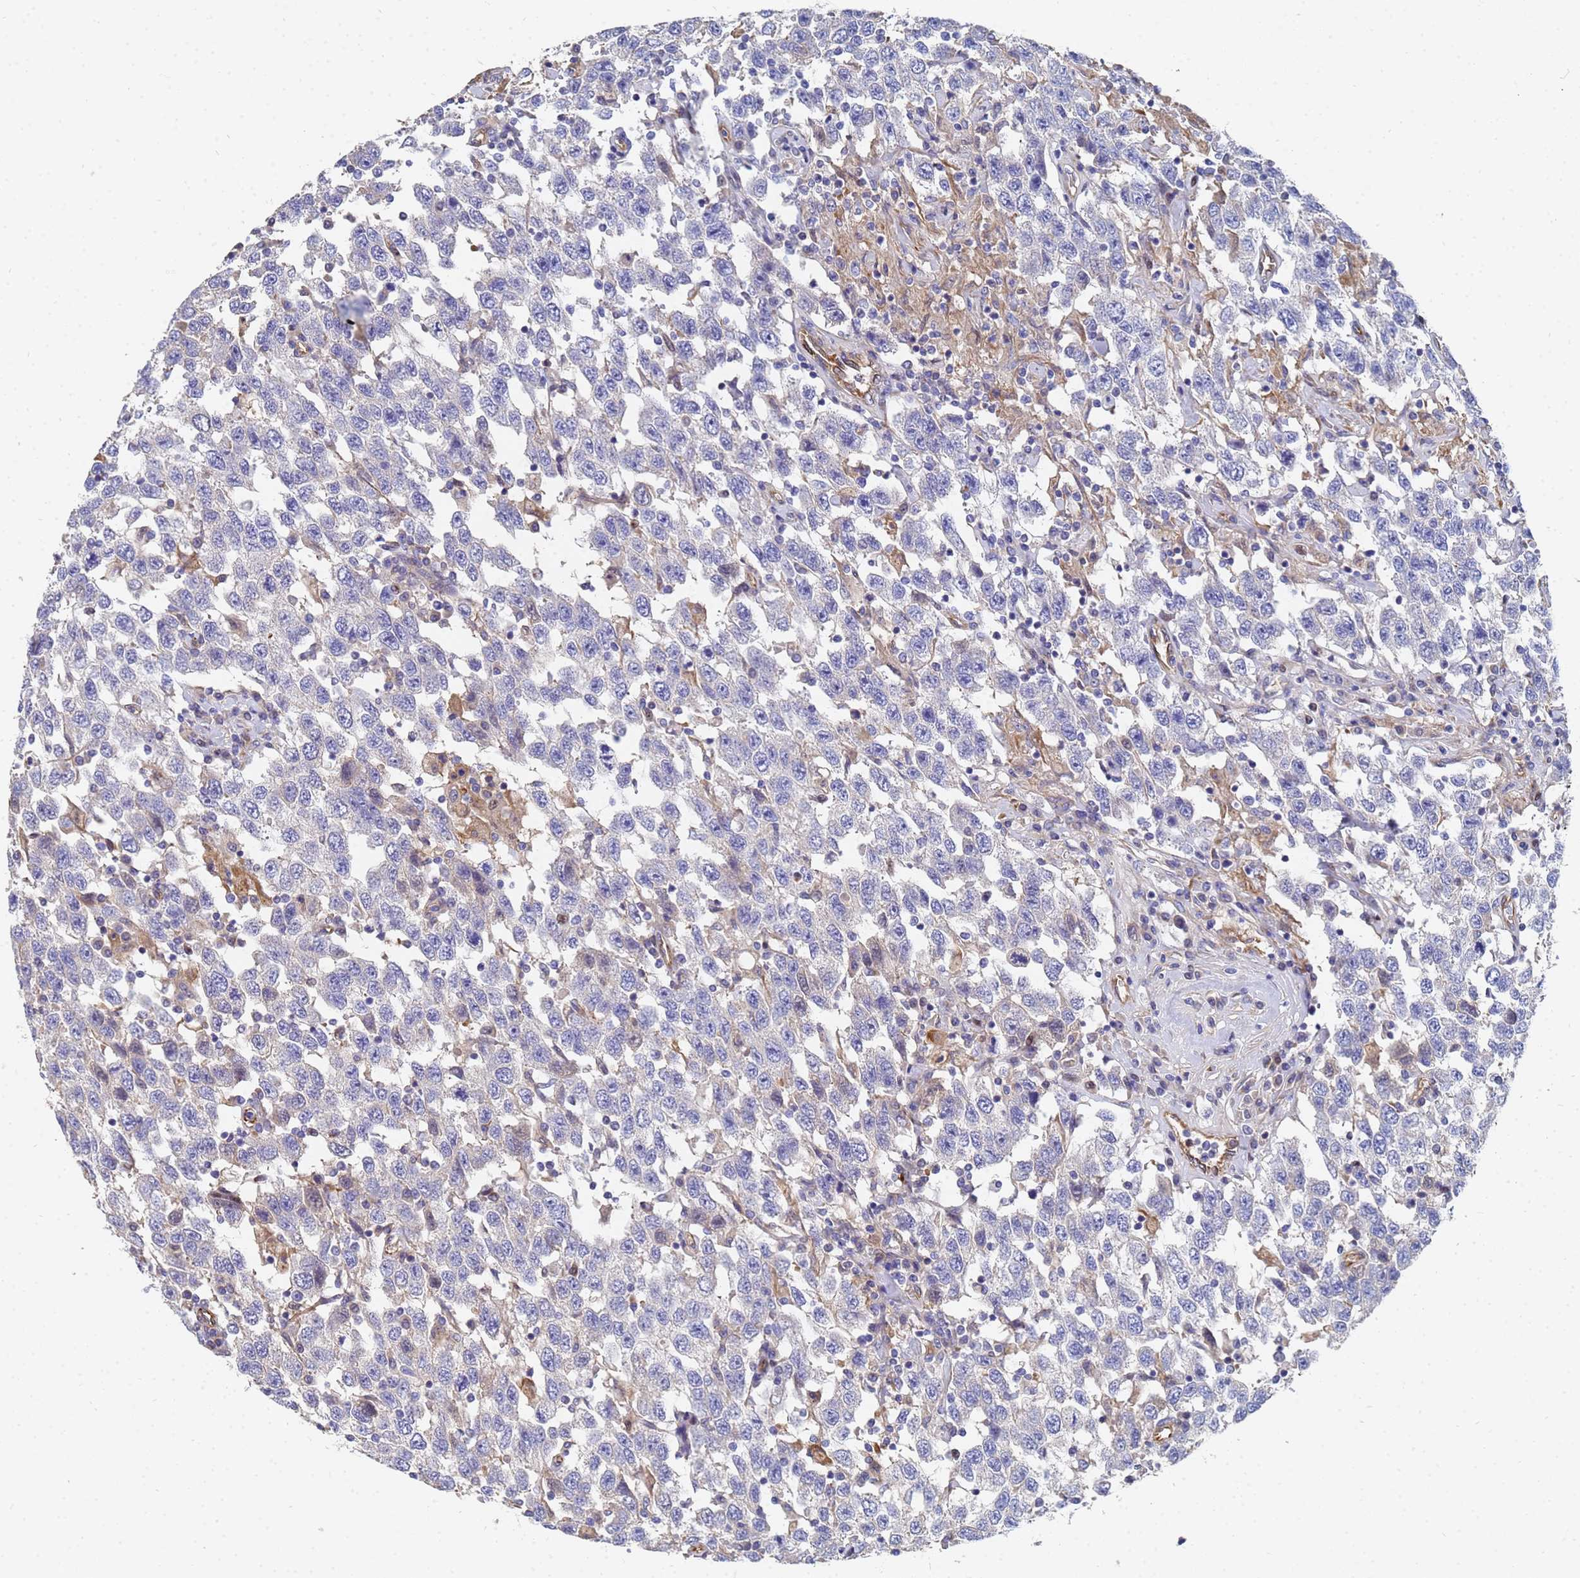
{"staining": {"intensity": "negative", "quantity": "none", "location": "none"}, "tissue": "testis cancer", "cell_type": "Tumor cells", "image_type": "cancer", "snomed": [{"axis": "morphology", "description": "Seminoma, NOS"}, {"axis": "topography", "description": "Testis"}], "caption": "This is an IHC image of testis seminoma. There is no staining in tumor cells.", "gene": "SYT13", "patient": {"sex": "male", "age": 41}}